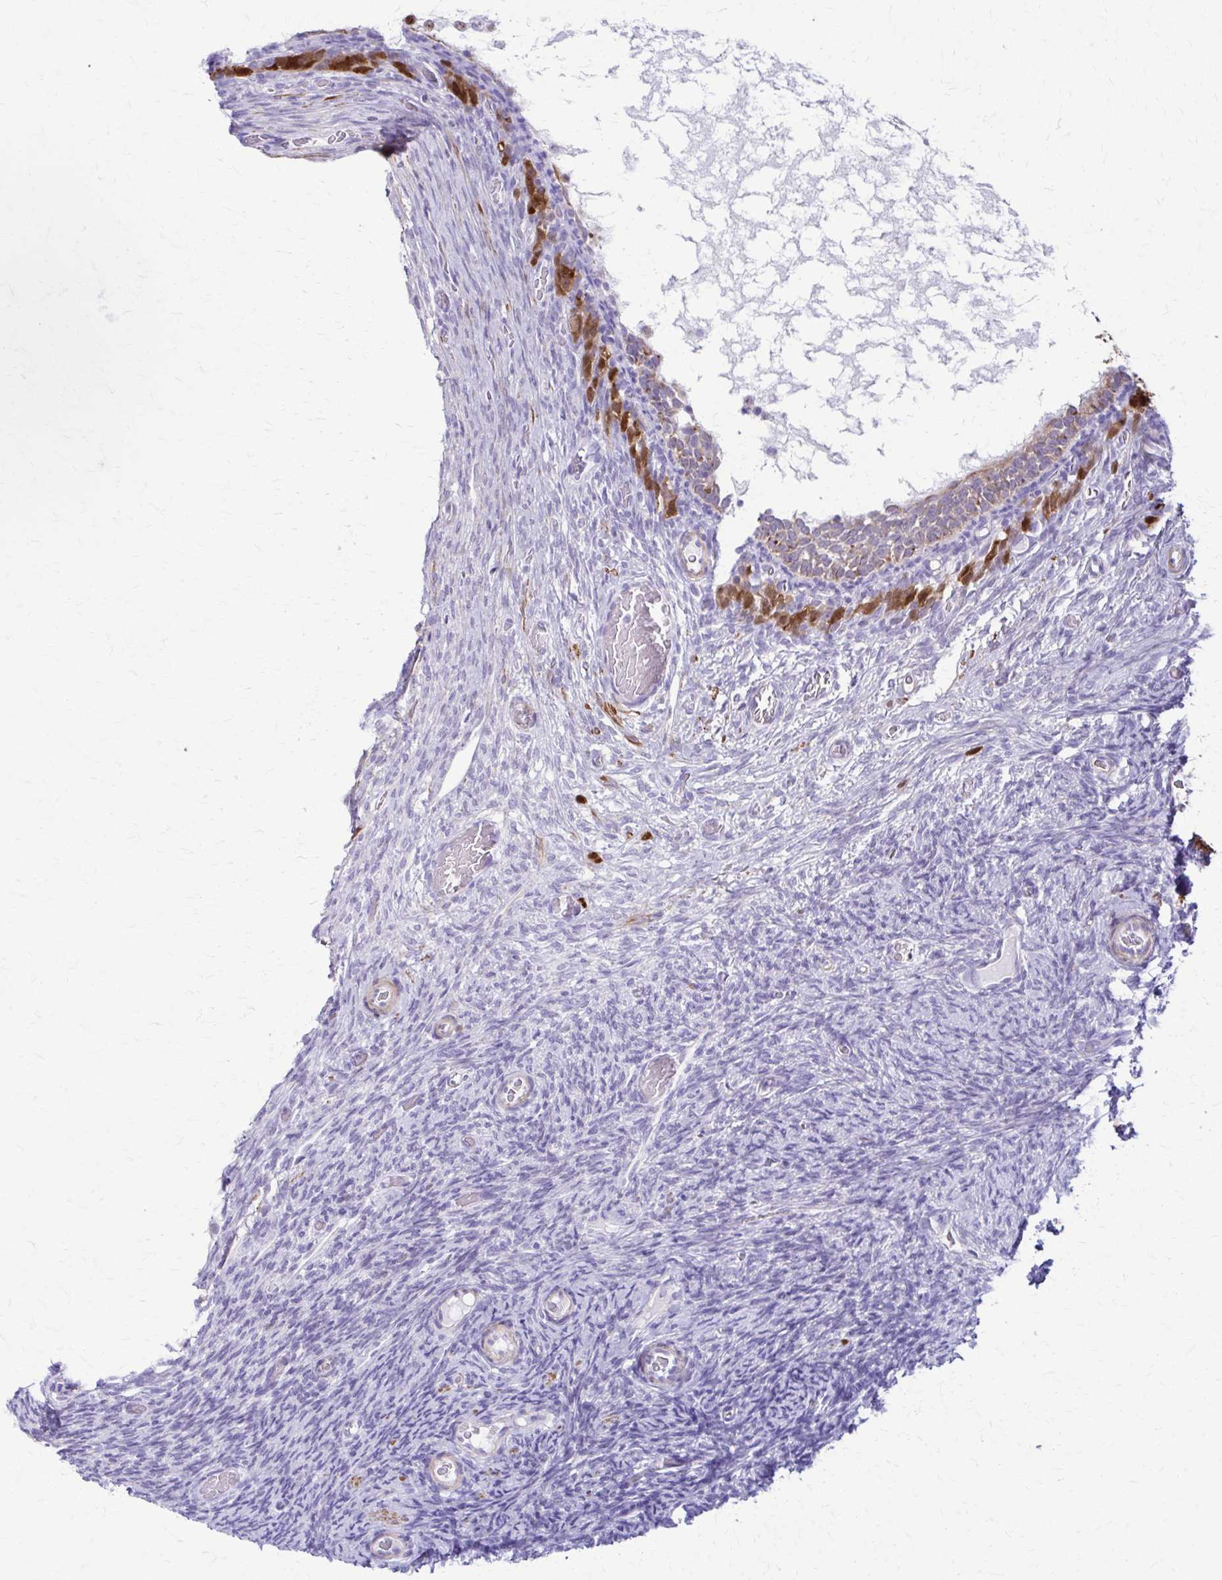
{"staining": {"intensity": "weak", "quantity": "25%-75%", "location": "cytoplasmic/membranous"}, "tissue": "ovary", "cell_type": "Follicle cells", "image_type": "normal", "snomed": [{"axis": "morphology", "description": "Normal tissue, NOS"}, {"axis": "topography", "description": "Ovary"}], "caption": "This micrograph reveals immunohistochemistry staining of benign human ovary, with low weak cytoplasmic/membranous positivity in about 25%-75% of follicle cells.", "gene": "DSP", "patient": {"sex": "female", "age": 34}}